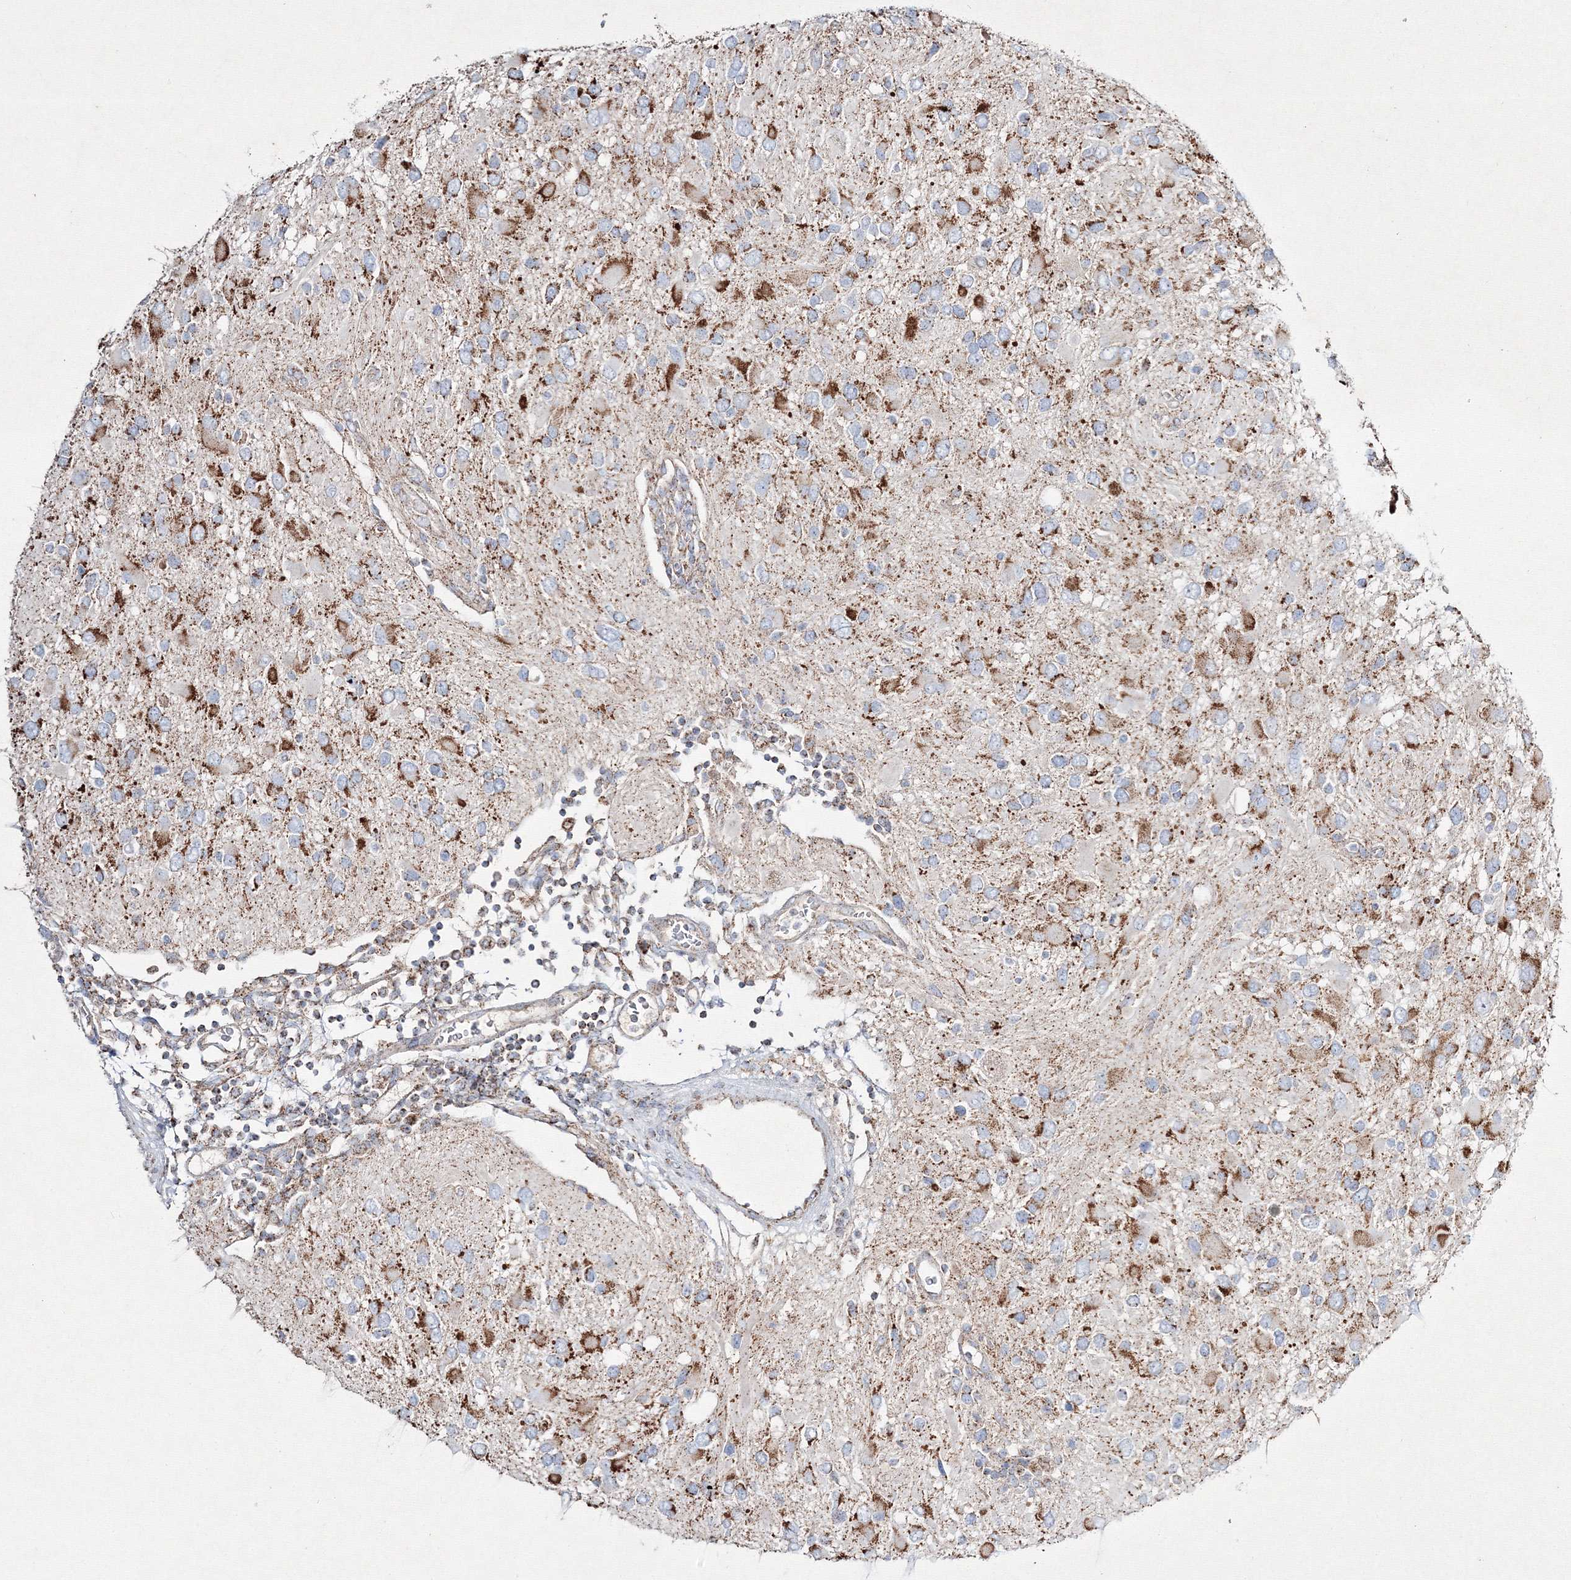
{"staining": {"intensity": "moderate", "quantity": "25%-75%", "location": "cytoplasmic/membranous"}, "tissue": "glioma", "cell_type": "Tumor cells", "image_type": "cancer", "snomed": [{"axis": "morphology", "description": "Glioma, malignant, High grade"}, {"axis": "topography", "description": "Brain"}], "caption": "Malignant glioma (high-grade) stained with a protein marker exhibits moderate staining in tumor cells.", "gene": "IGSF9", "patient": {"sex": "male", "age": 53}}